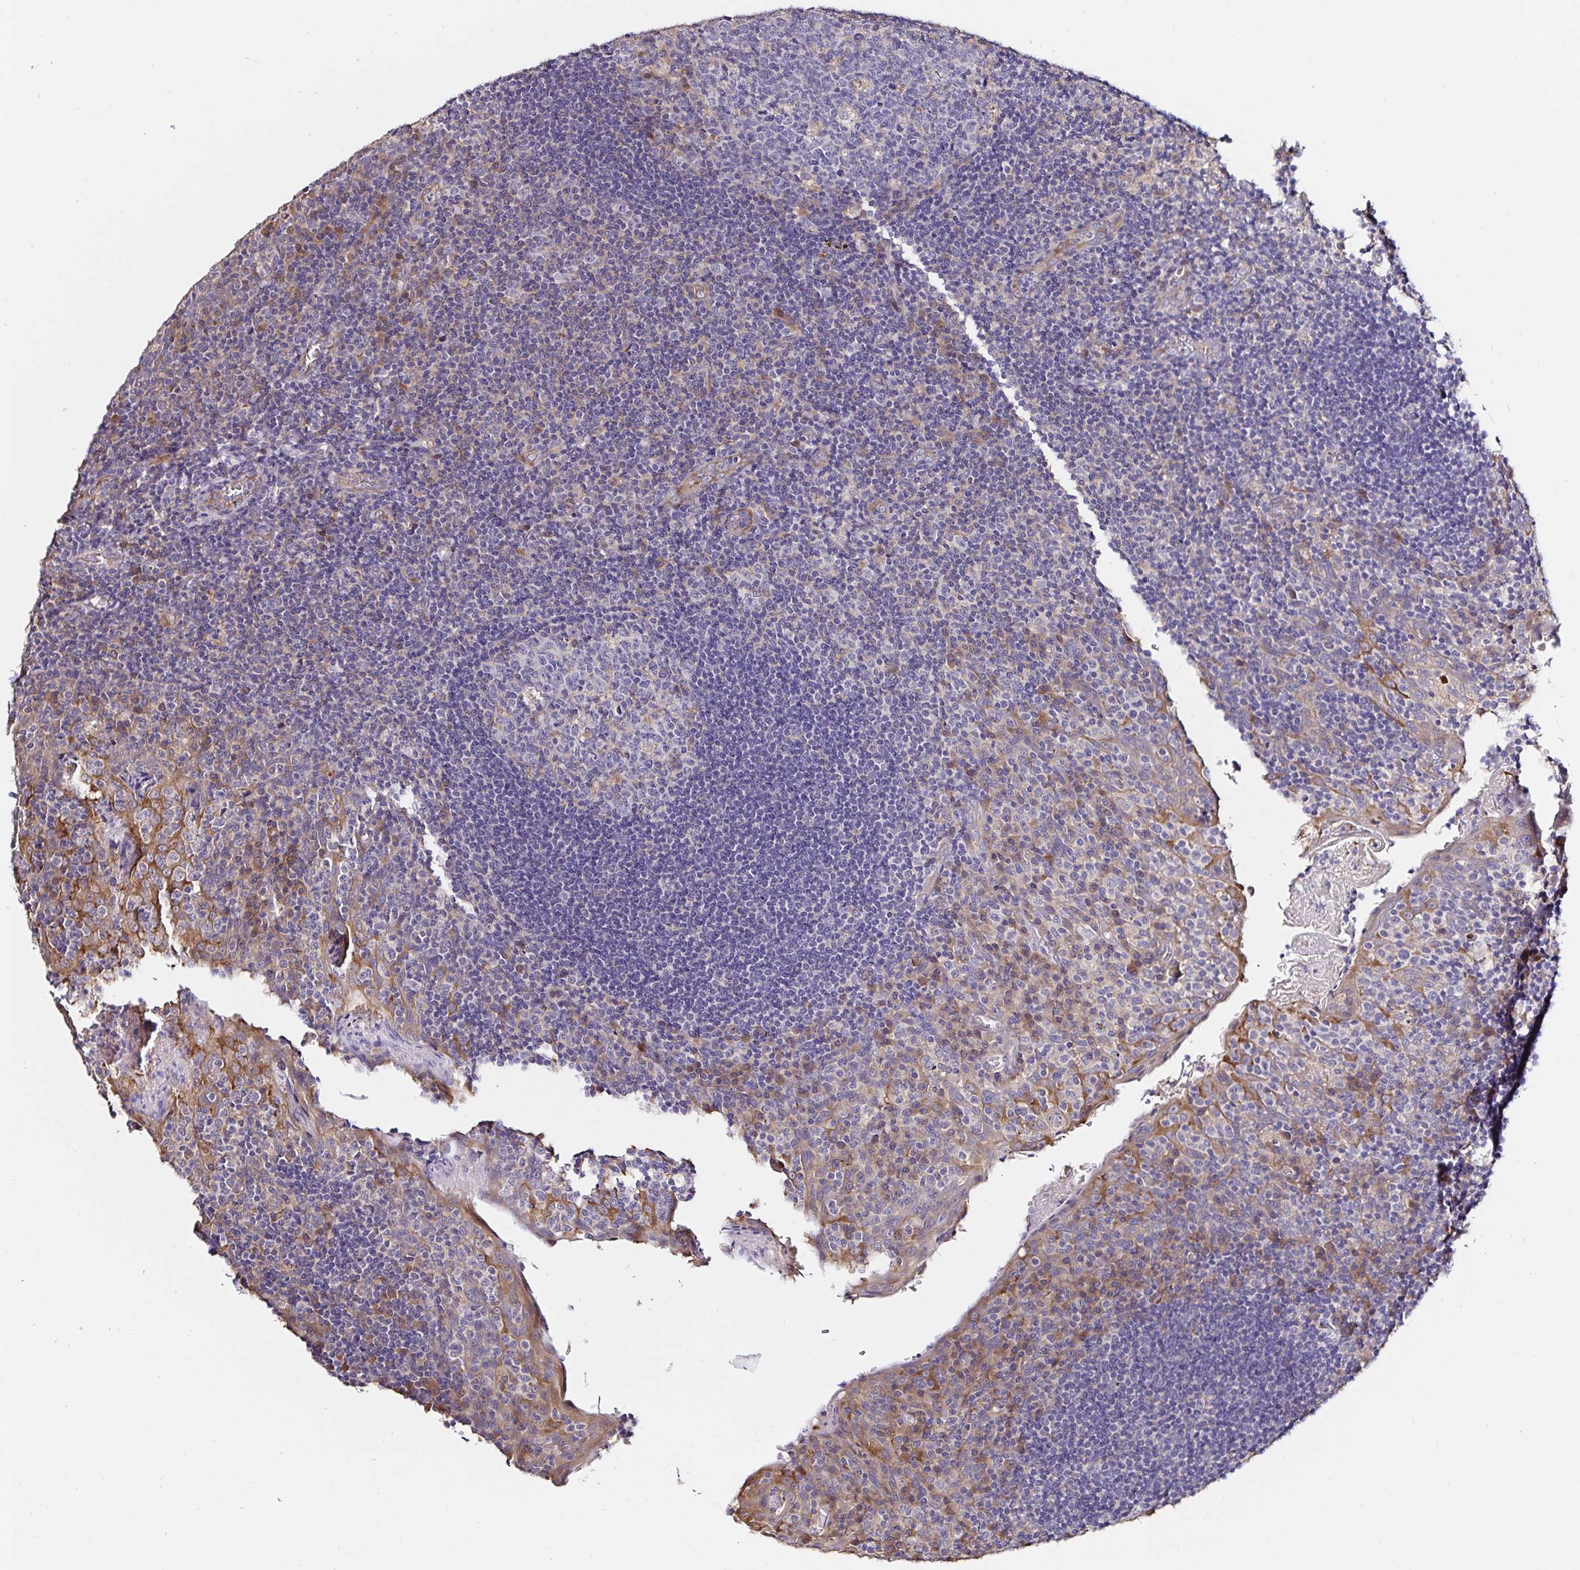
{"staining": {"intensity": "weak", "quantity": "<25%", "location": "cytoplasmic/membranous"}, "tissue": "tonsil", "cell_type": "Germinal center cells", "image_type": "normal", "snomed": [{"axis": "morphology", "description": "Normal tissue, NOS"}, {"axis": "topography", "description": "Tonsil"}], "caption": "Protein analysis of unremarkable tonsil demonstrates no significant staining in germinal center cells. (Stains: DAB (3,3'-diaminobenzidine) immunohistochemistry with hematoxylin counter stain, Microscopy: brightfield microscopy at high magnification).", "gene": "RSRP1", "patient": {"sex": "male", "age": 17}}